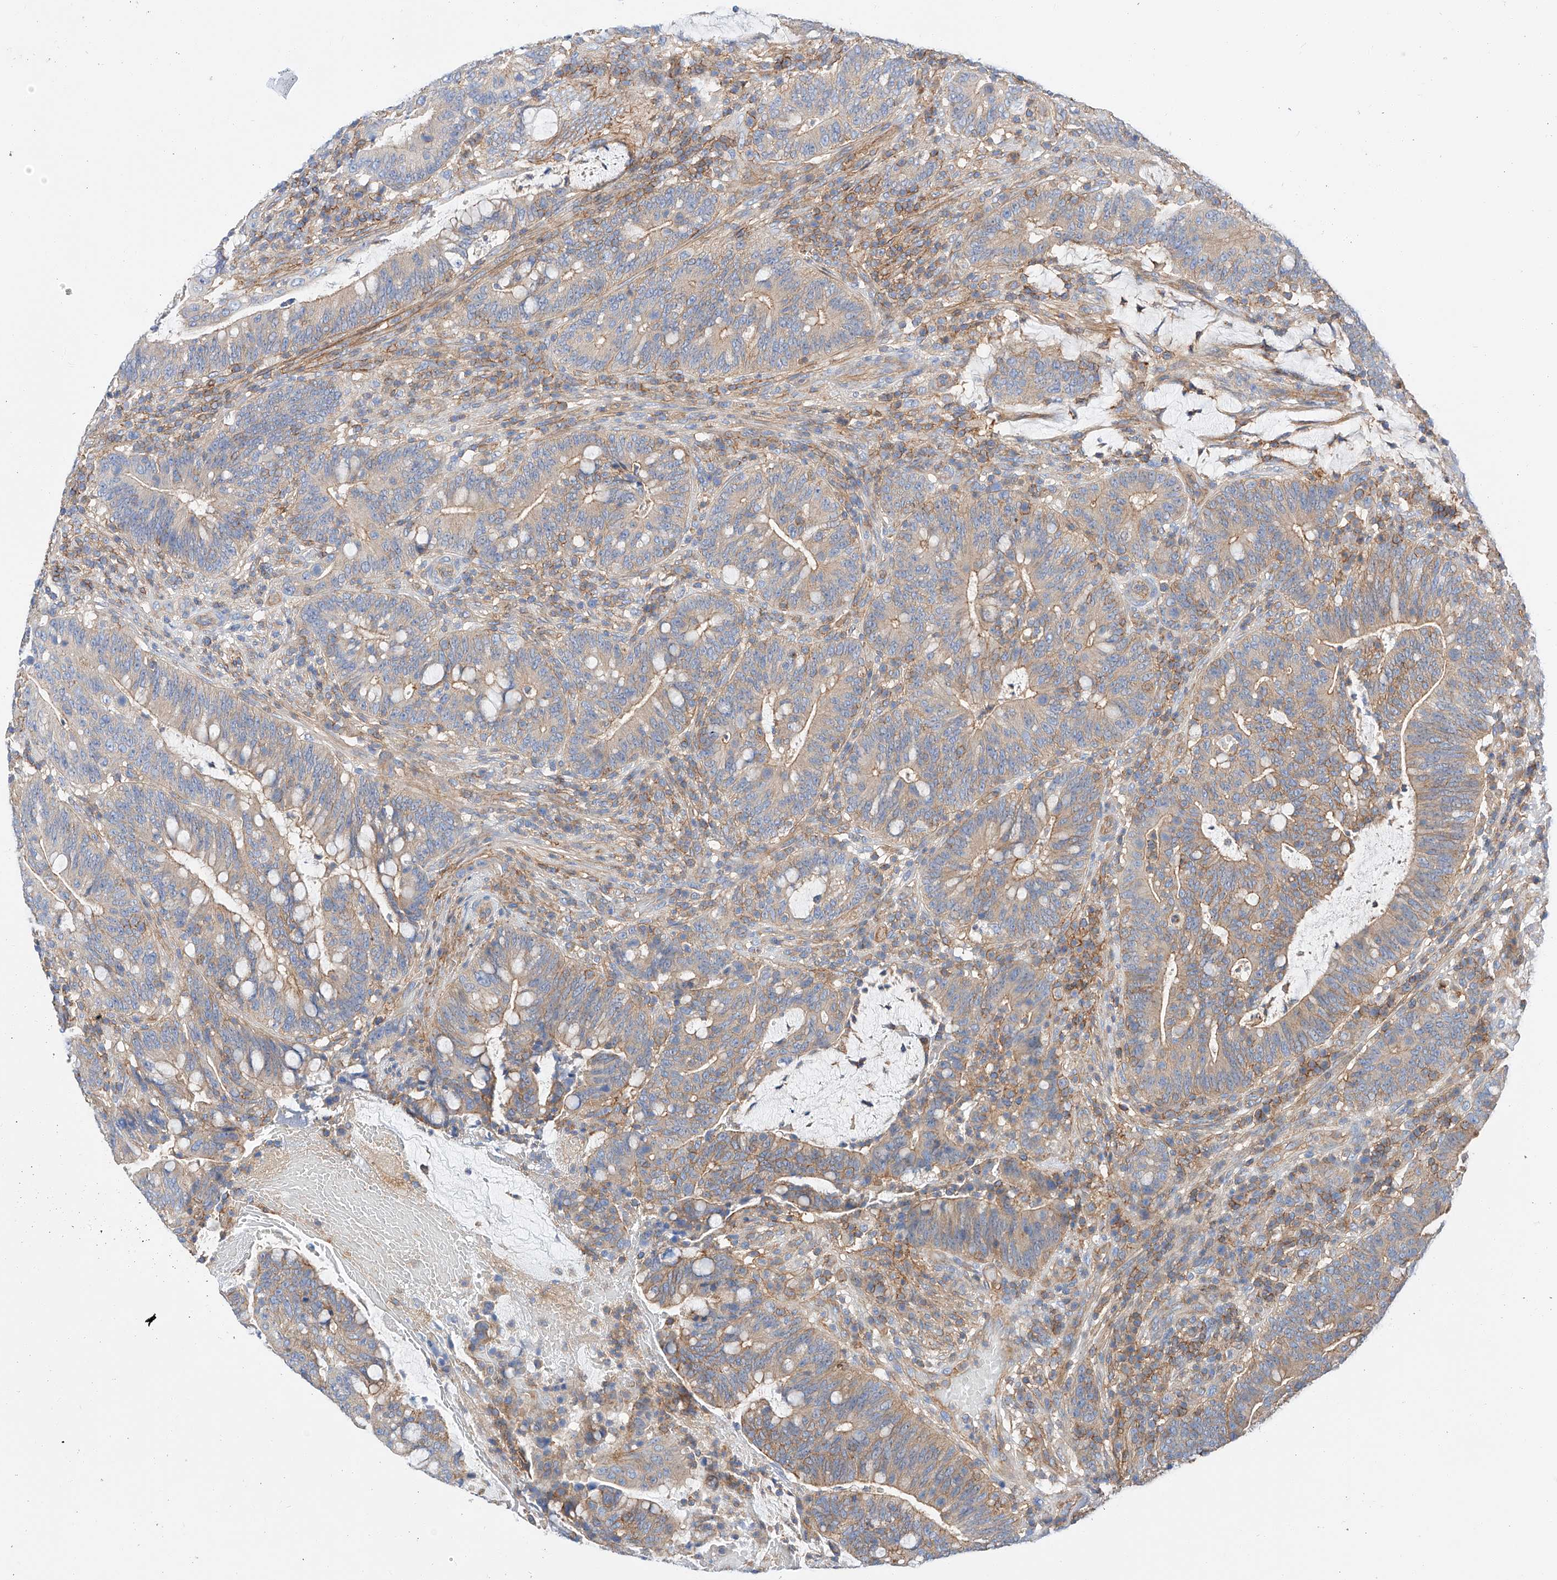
{"staining": {"intensity": "moderate", "quantity": "25%-75%", "location": "cytoplasmic/membranous"}, "tissue": "colorectal cancer", "cell_type": "Tumor cells", "image_type": "cancer", "snomed": [{"axis": "morphology", "description": "Adenocarcinoma, NOS"}, {"axis": "topography", "description": "Colon"}], "caption": "Immunohistochemistry photomicrograph of adenocarcinoma (colorectal) stained for a protein (brown), which exhibits medium levels of moderate cytoplasmic/membranous expression in approximately 25%-75% of tumor cells.", "gene": "HAUS4", "patient": {"sex": "female", "age": 66}}